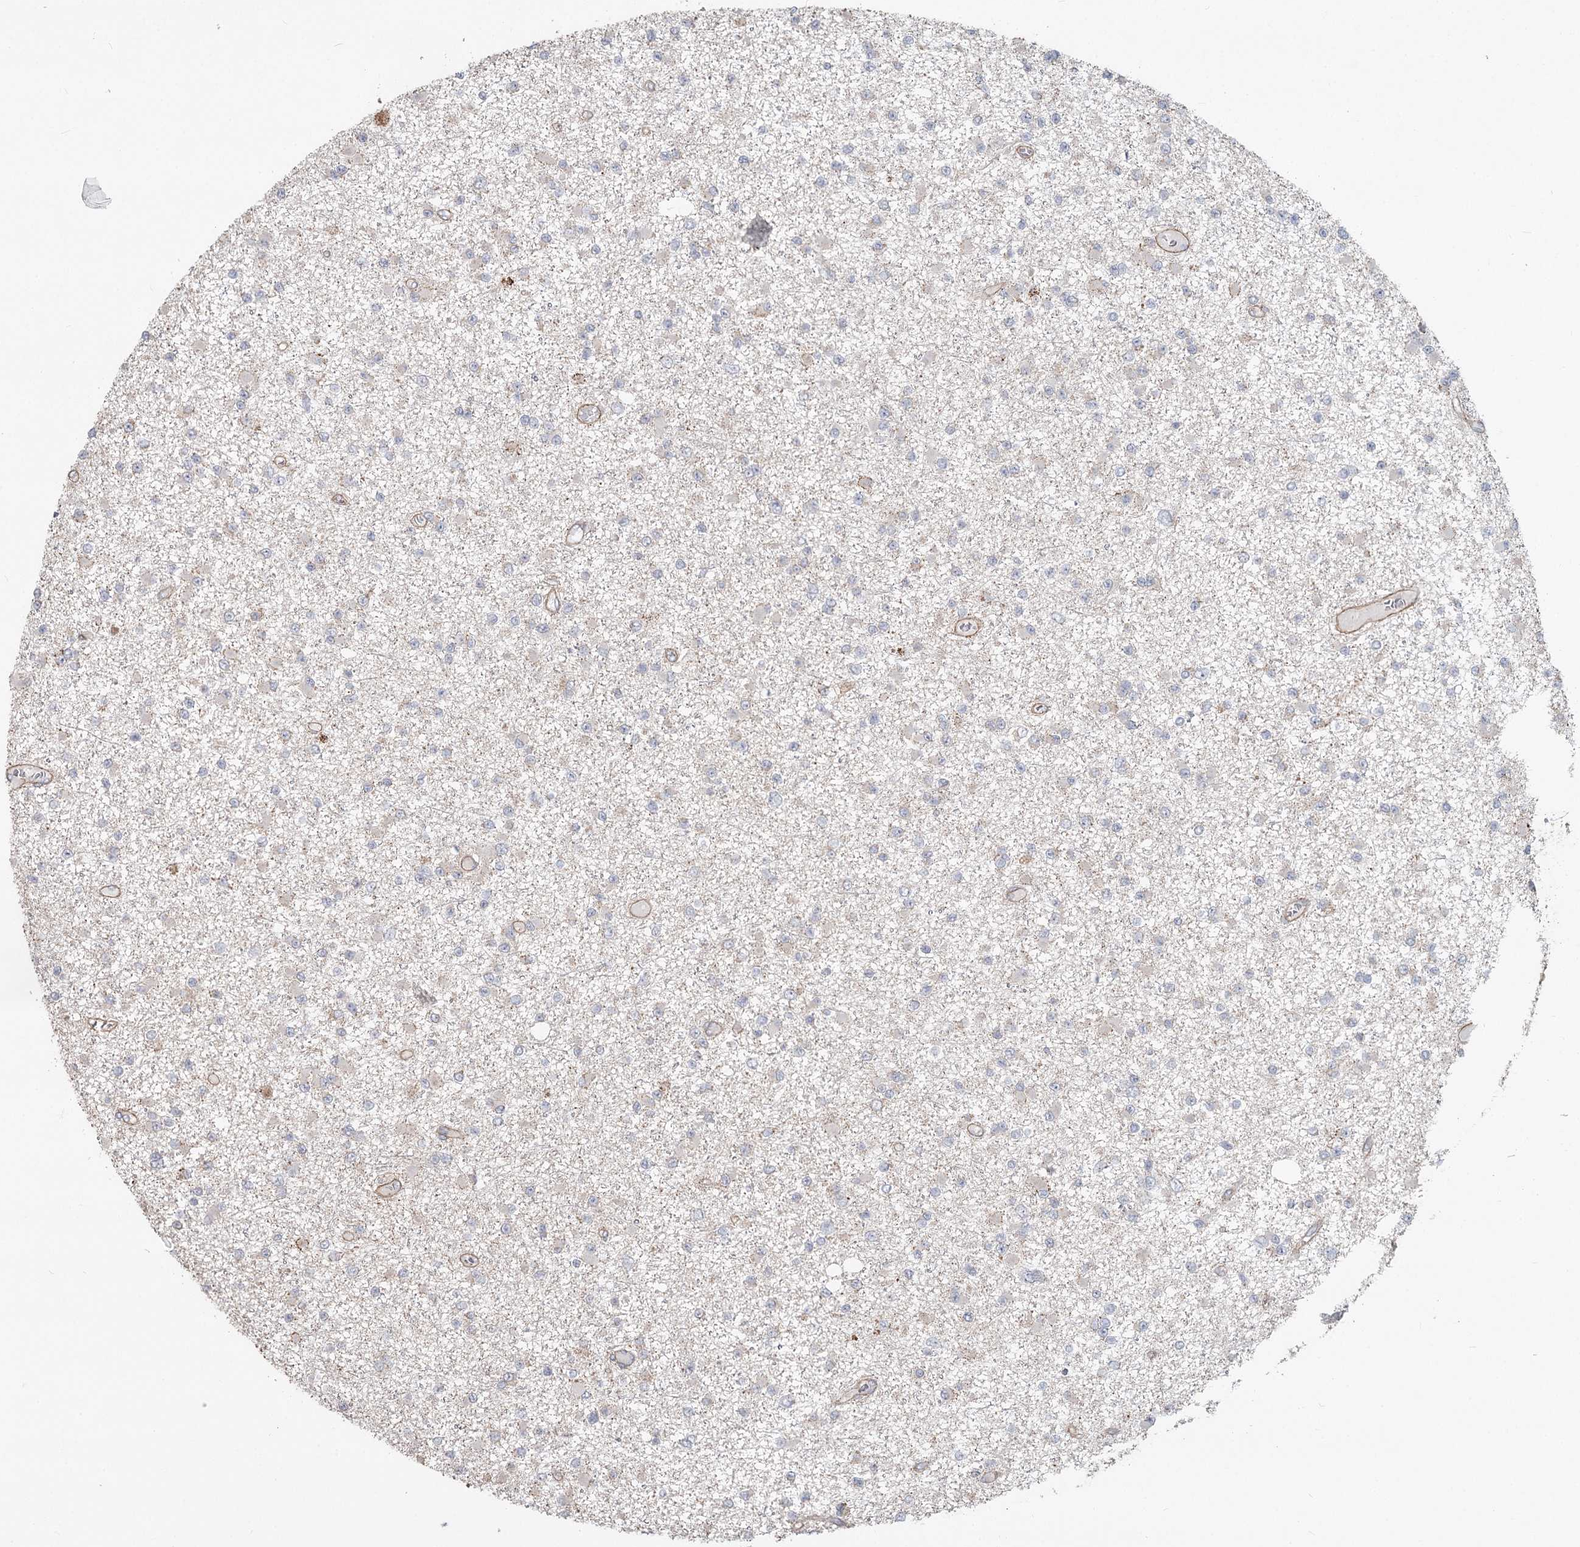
{"staining": {"intensity": "negative", "quantity": "none", "location": "none"}, "tissue": "glioma", "cell_type": "Tumor cells", "image_type": "cancer", "snomed": [{"axis": "morphology", "description": "Glioma, malignant, Low grade"}, {"axis": "topography", "description": "Brain"}], "caption": "Protein analysis of glioma displays no significant positivity in tumor cells.", "gene": "DHRS9", "patient": {"sex": "female", "age": 22}}